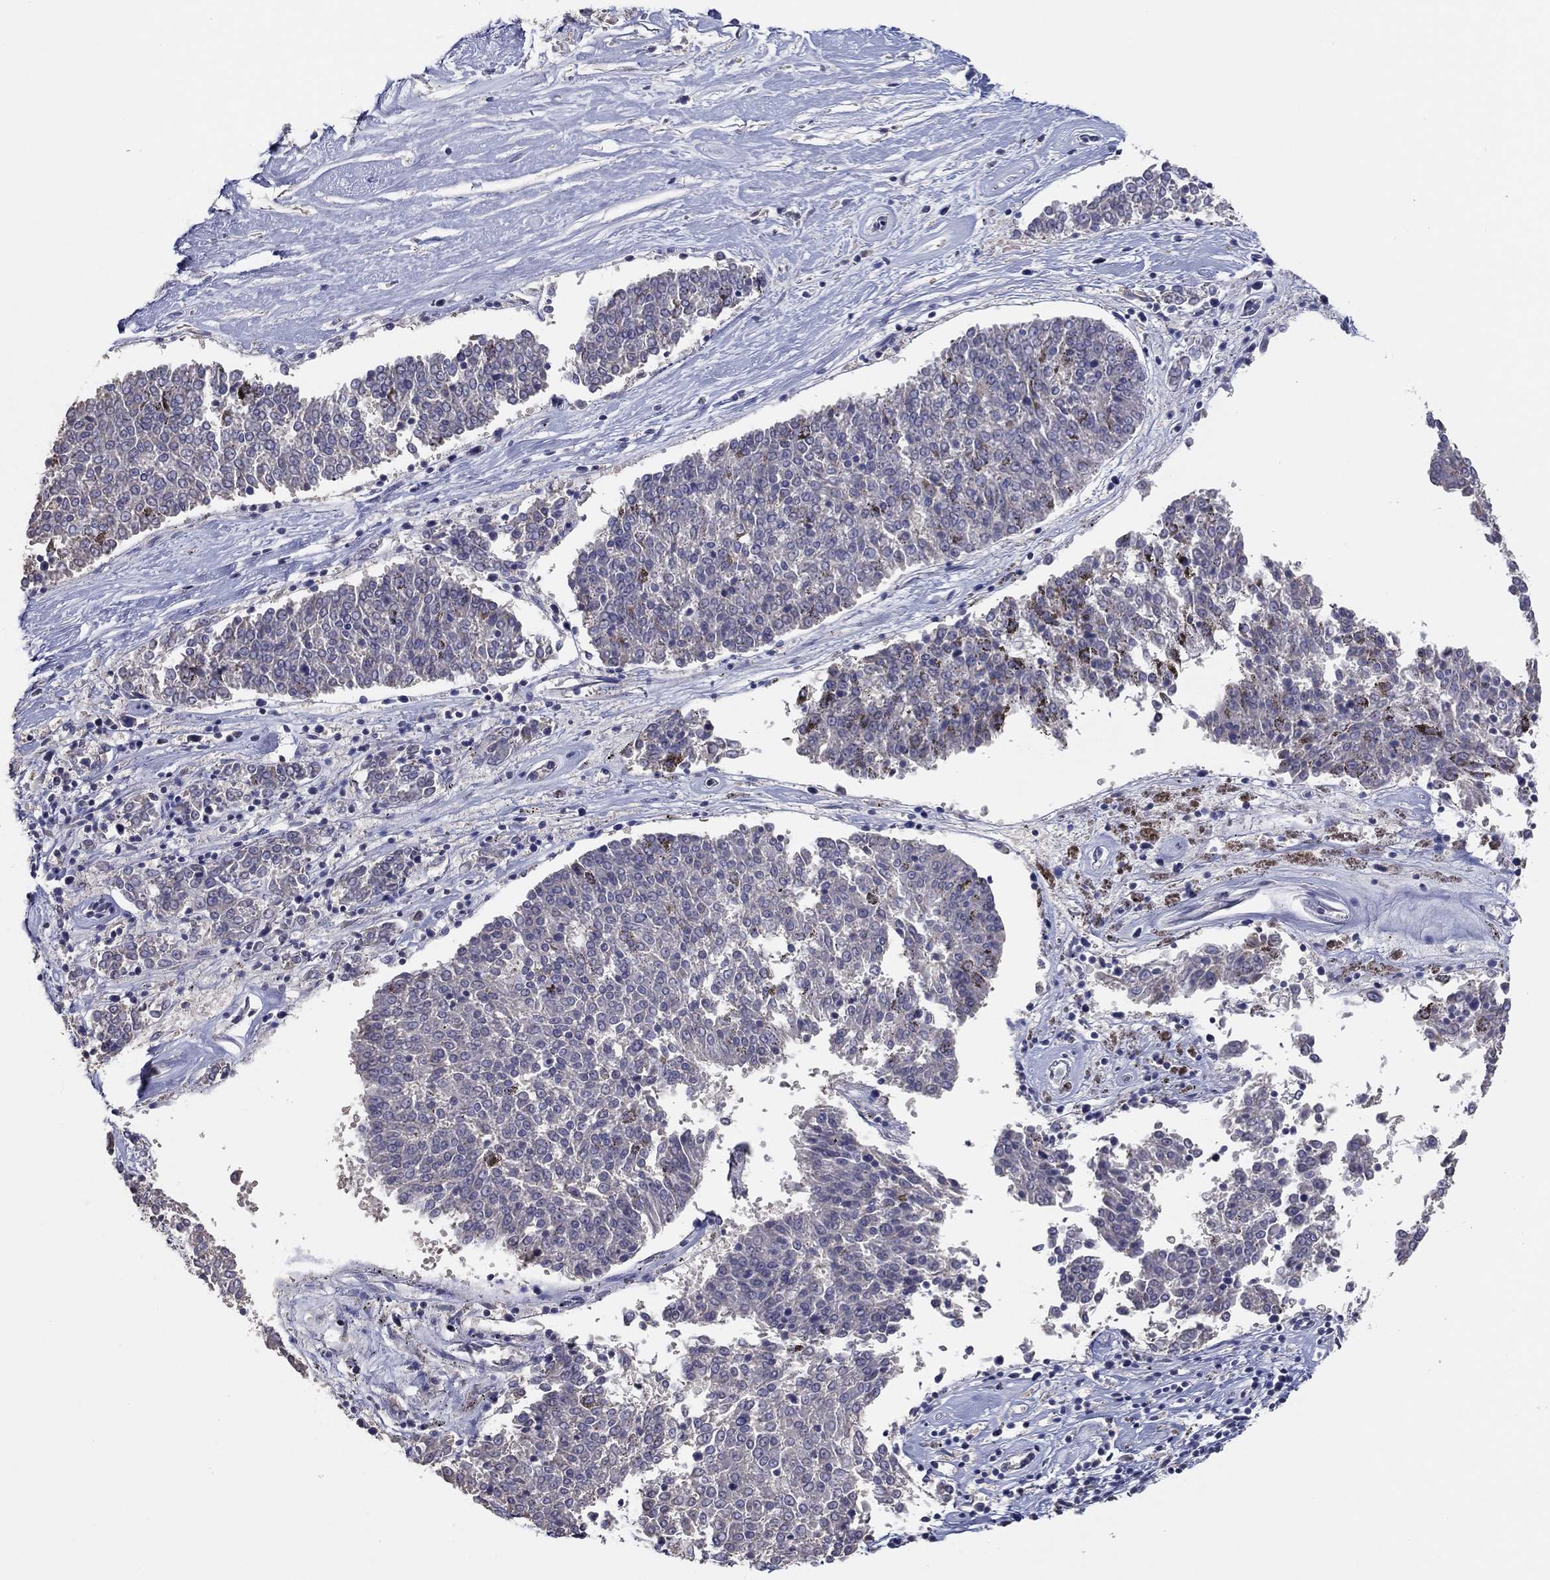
{"staining": {"intensity": "negative", "quantity": "none", "location": "none"}, "tissue": "melanoma", "cell_type": "Tumor cells", "image_type": "cancer", "snomed": [{"axis": "morphology", "description": "Malignant melanoma, NOS"}, {"axis": "topography", "description": "Skin"}], "caption": "Tumor cells show no significant expression in malignant melanoma.", "gene": "DOCK3", "patient": {"sex": "female", "age": 72}}